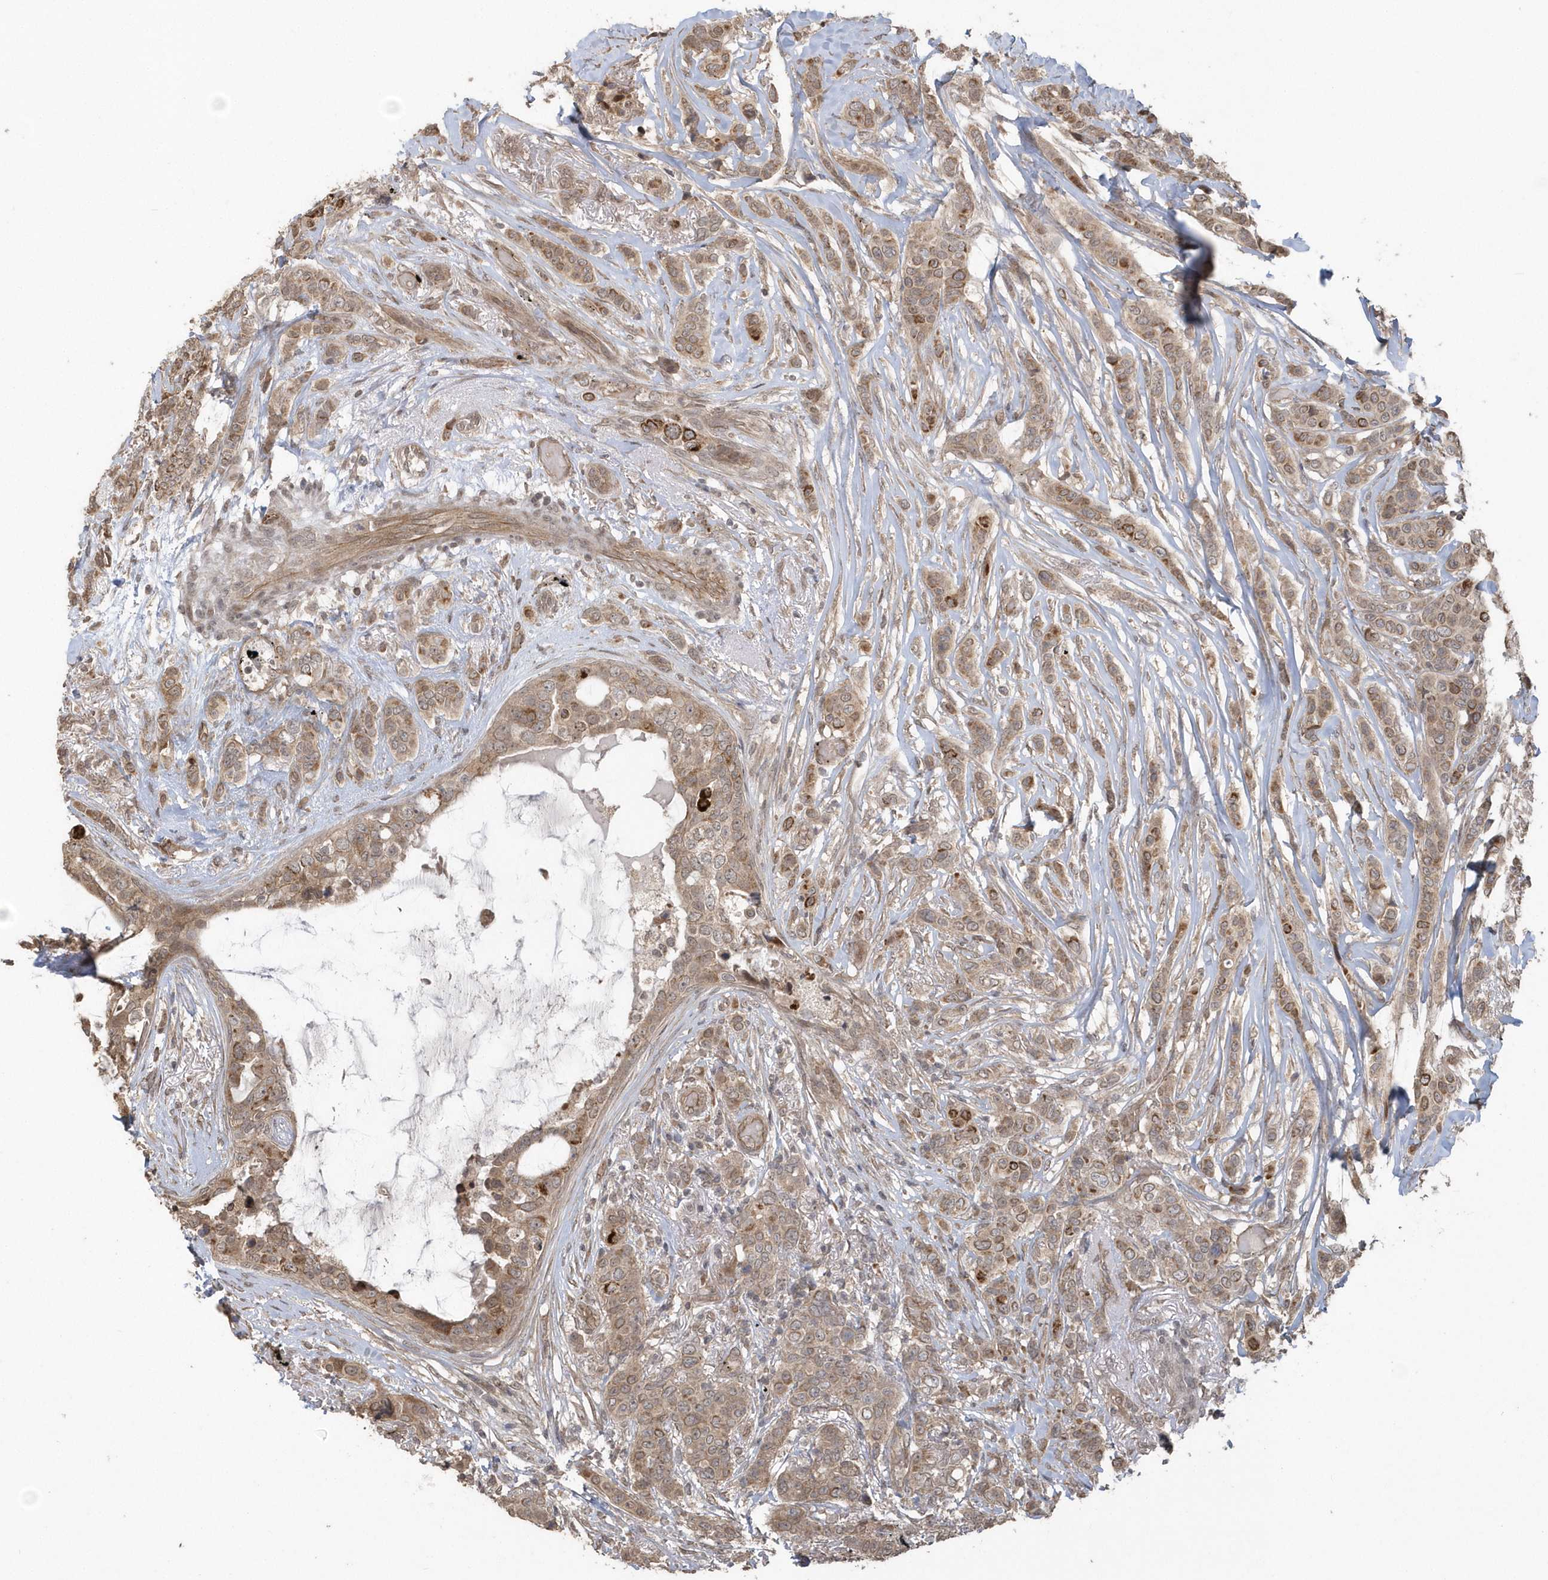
{"staining": {"intensity": "moderate", "quantity": ">75%", "location": "cytoplasmic/membranous"}, "tissue": "breast cancer", "cell_type": "Tumor cells", "image_type": "cancer", "snomed": [{"axis": "morphology", "description": "Lobular carcinoma"}, {"axis": "topography", "description": "Breast"}], "caption": "Breast lobular carcinoma stained with a brown dye exhibits moderate cytoplasmic/membranous positive staining in approximately >75% of tumor cells.", "gene": "HERPUD1", "patient": {"sex": "female", "age": 51}}